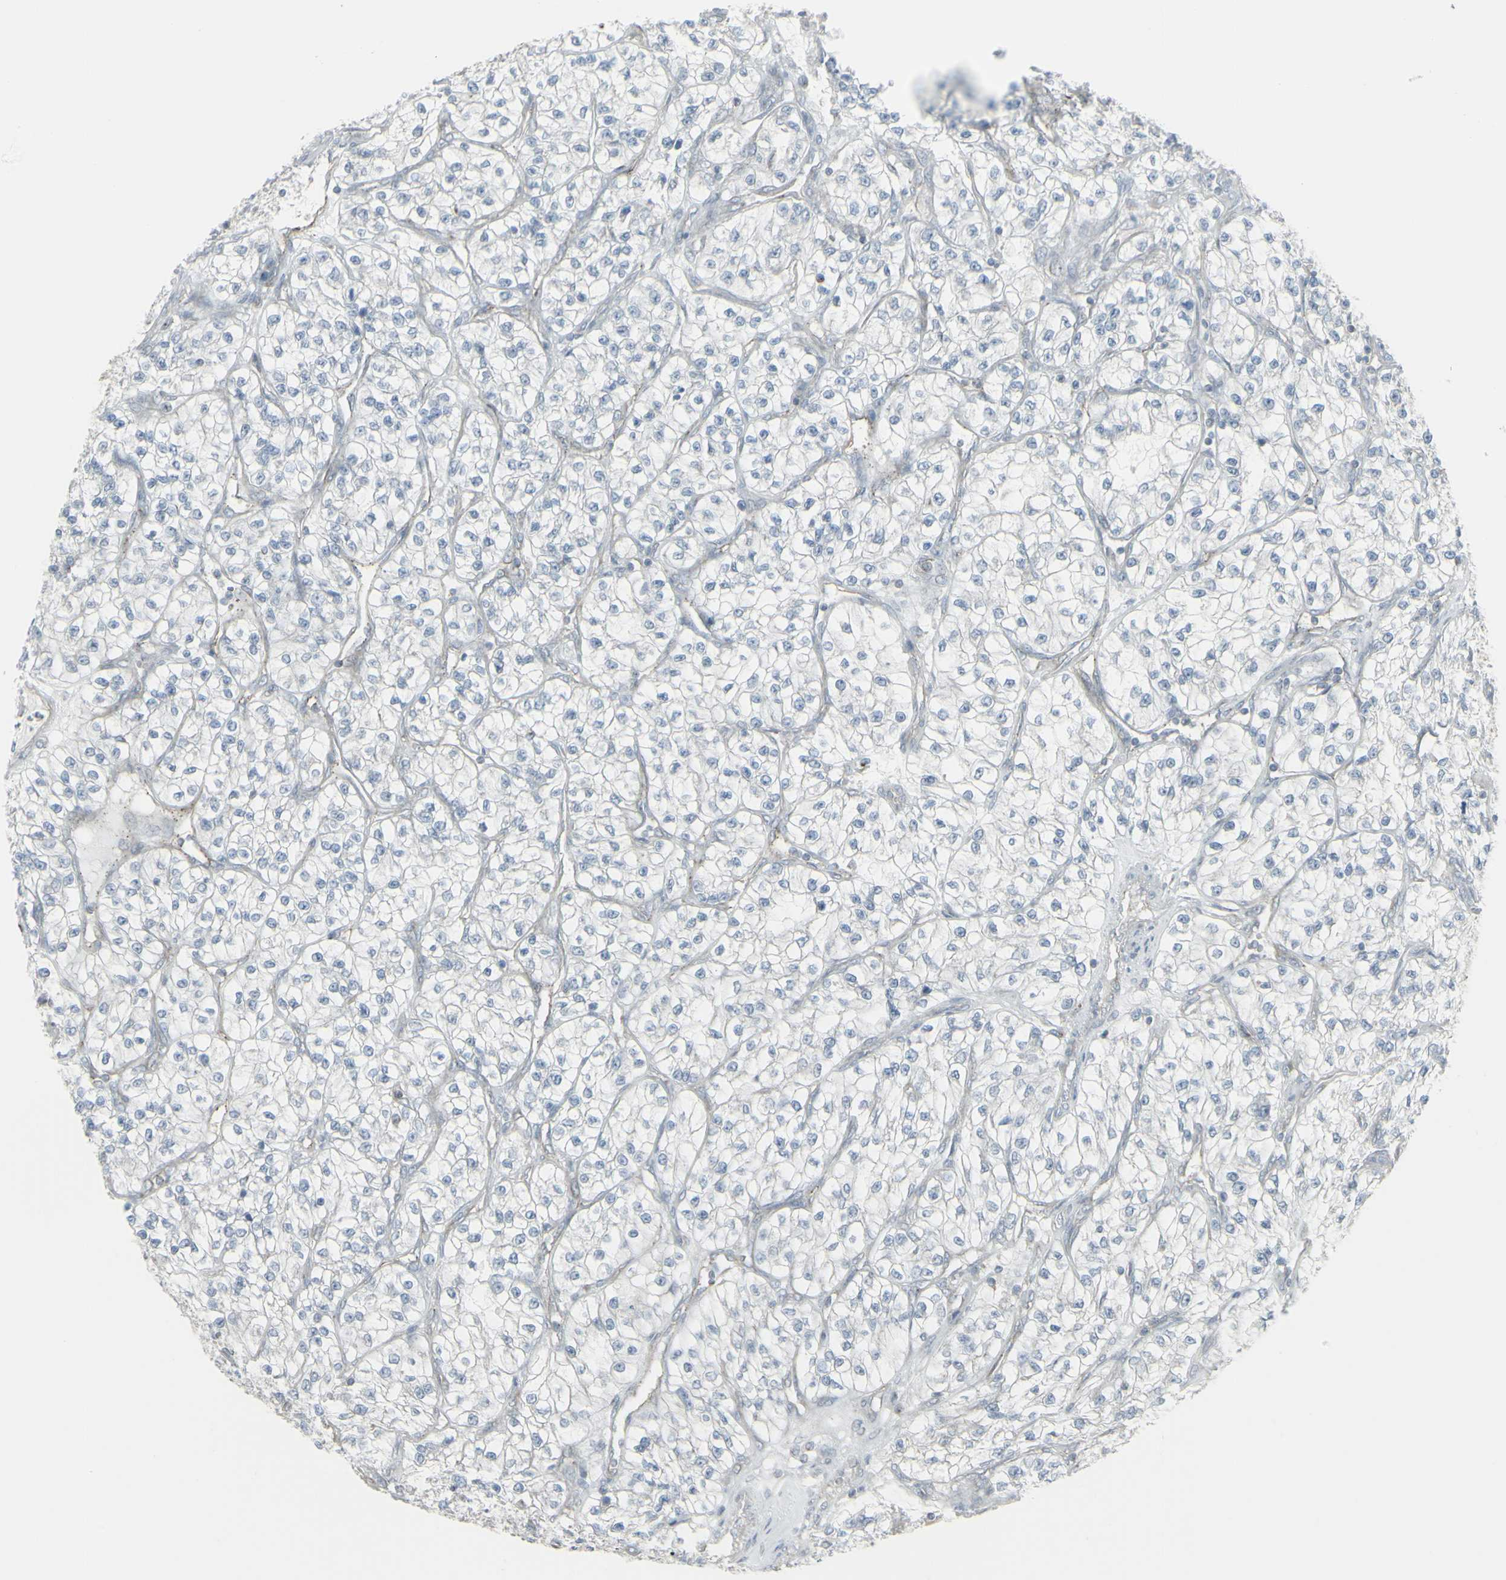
{"staining": {"intensity": "negative", "quantity": "none", "location": "none"}, "tissue": "renal cancer", "cell_type": "Tumor cells", "image_type": "cancer", "snomed": [{"axis": "morphology", "description": "Adenocarcinoma, NOS"}, {"axis": "topography", "description": "Kidney"}], "caption": "Immunohistochemistry photomicrograph of human adenocarcinoma (renal) stained for a protein (brown), which demonstrates no staining in tumor cells.", "gene": "GALNT6", "patient": {"sex": "female", "age": 57}}